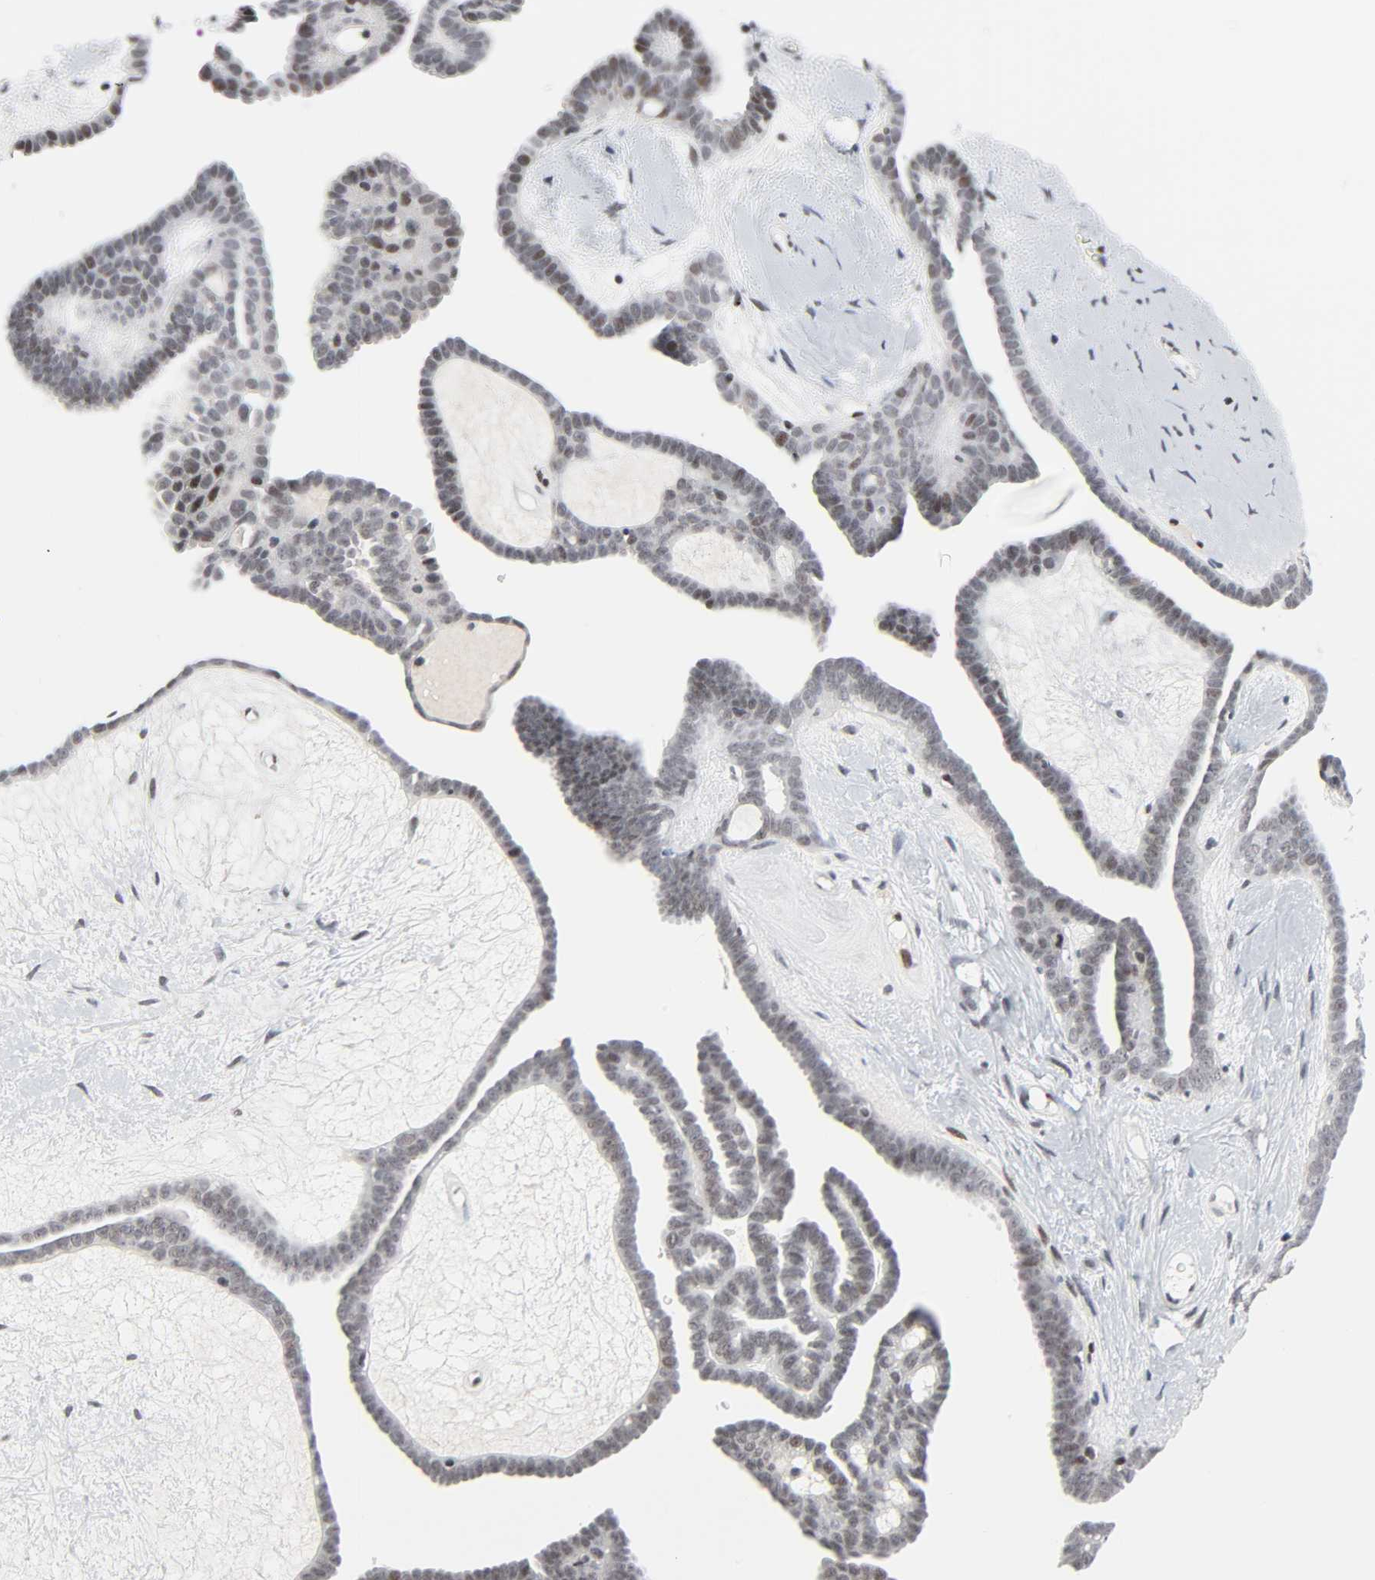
{"staining": {"intensity": "weak", "quantity": "25%-75%", "location": "nuclear"}, "tissue": "ovarian cancer", "cell_type": "Tumor cells", "image_type": "cancer", "snomed": [{"axis": "morphology", "description": "Cystadenocarcinoma, mucinous, NOS"}, {"axis": "topography", "description": "Ovary"}], "caption": "This is a histology image of immunohistochemistry staining of ovarian cancer, which shows weak staining in the nuclear of tumor cells.", "gene": "GABPA", "patient": {"sex": "female", "age": 36}}